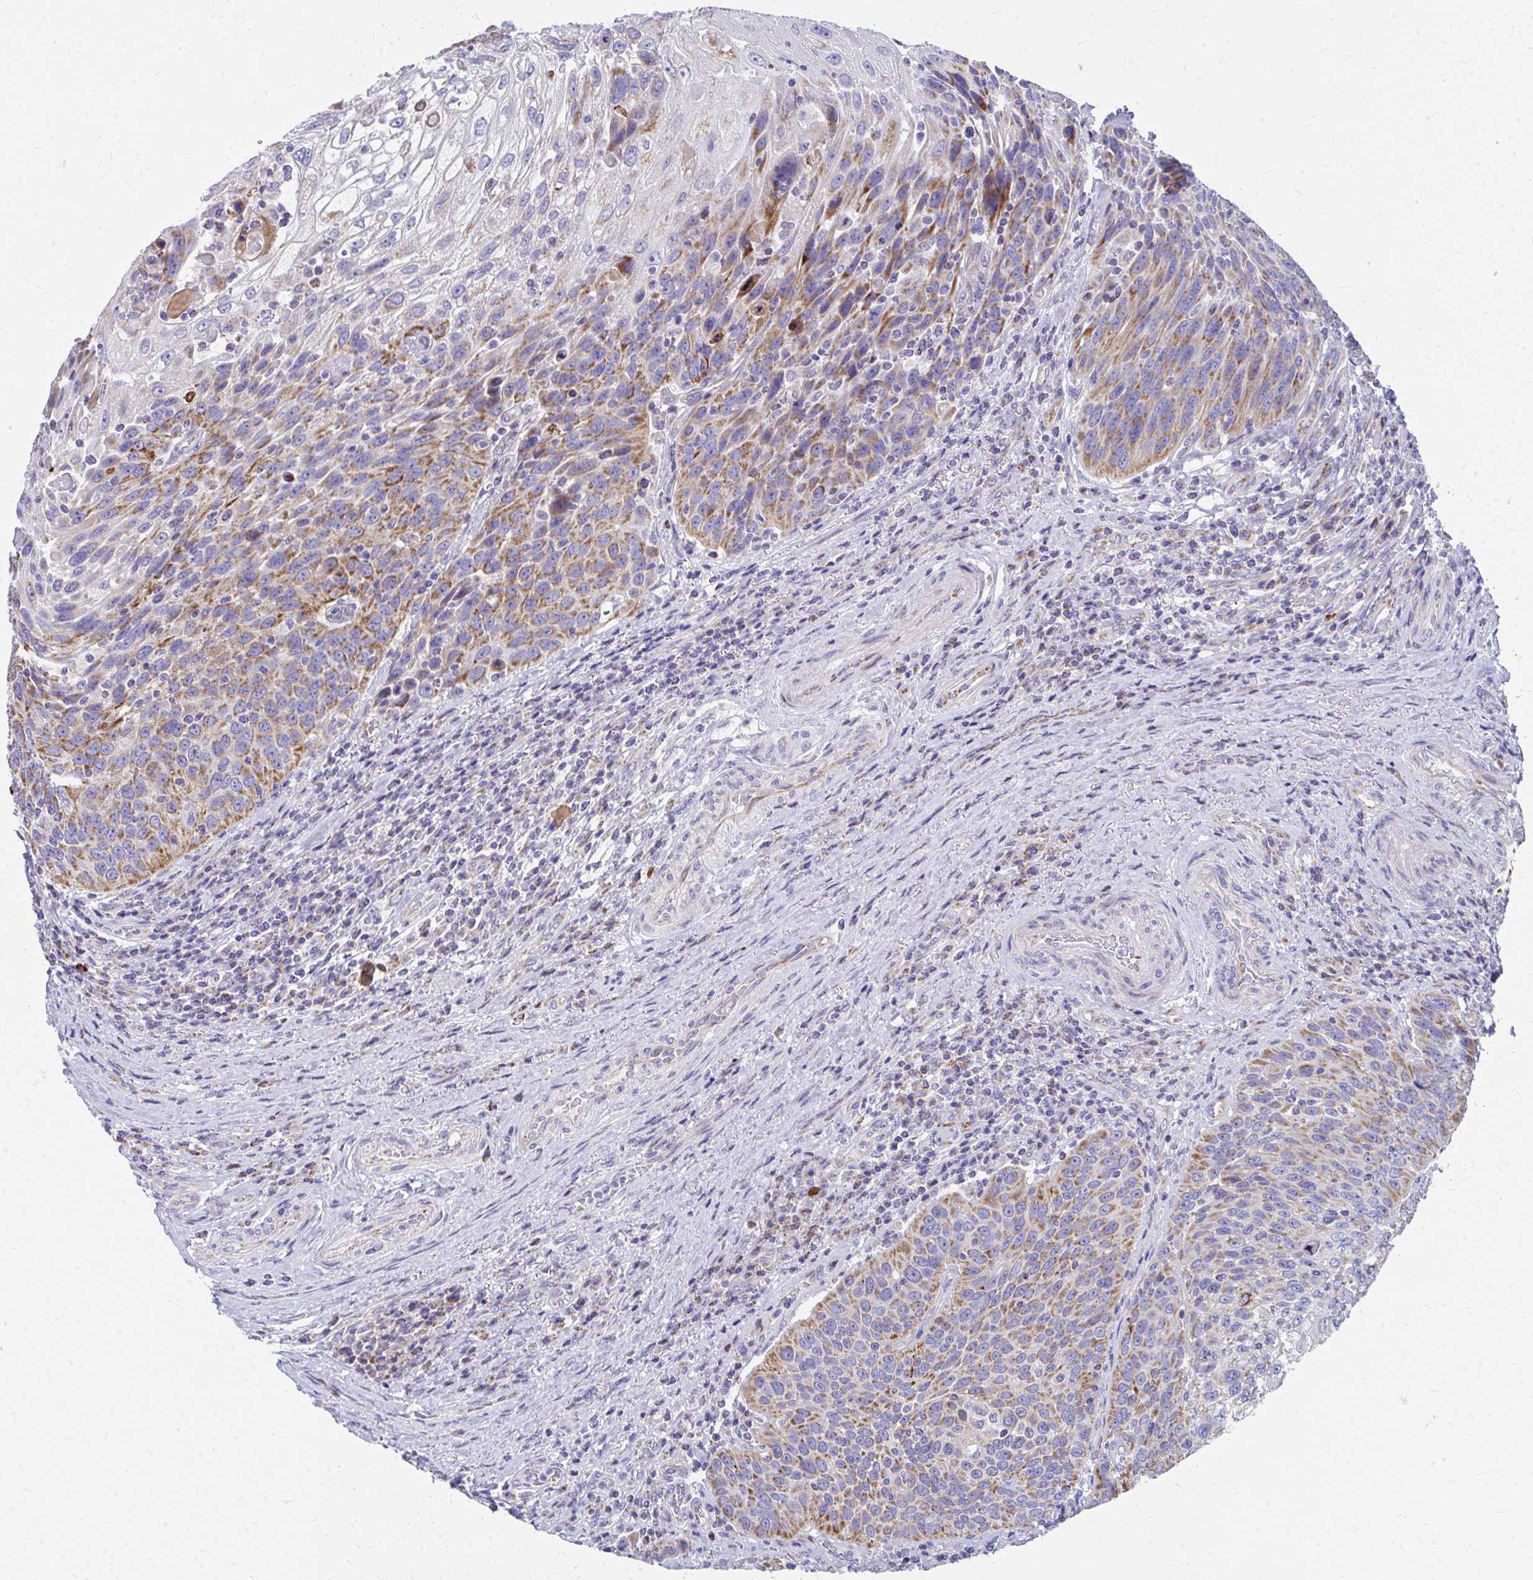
{"staining": {"intensity": "moderate", "quantity": "25%-75%", "location": "cytoplasmic/membranous"}, "tissue": "urothelial cancer", "cell_type": "Tumor cells", "image_type": "cancer", "snomed": [{"axis": "morphology", "description": "Urothelial carcinoma, High grade"}, {"axis": "topography", "description": "Urinary bladder"}], "caption": "Moderate cytoplasmic/membranous protein staining is present in about 25%-75% of tumor cells in high-grade urothelial carcinoma.", "gene": "IL37", "patient": {"sex": "female", "age": 70}}